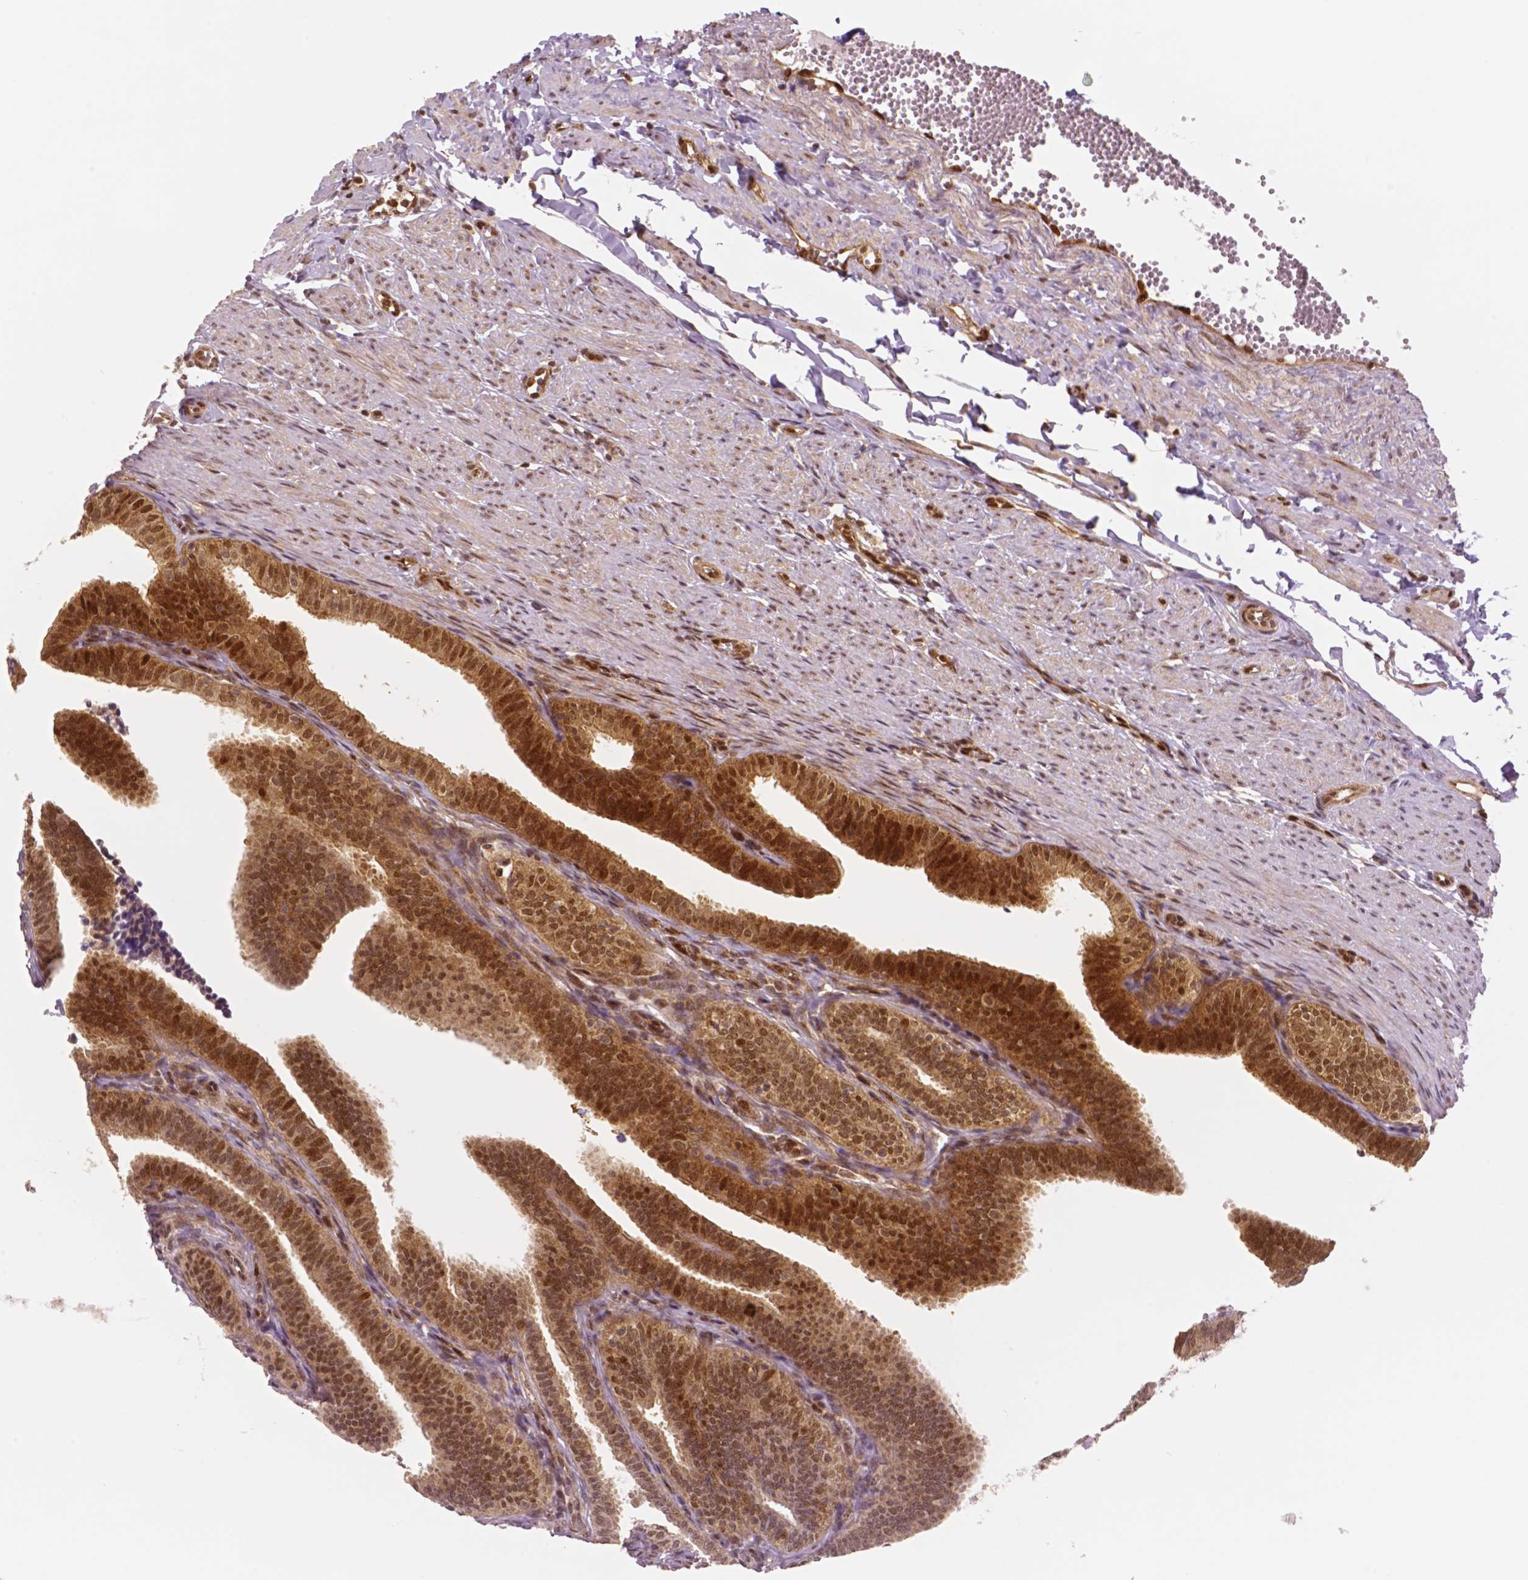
{"staining": {"intensity": "moderate", "quantity": ">75%", "location": "cytoplasmic/membranous,nuclear"}, "tissue": "fallopian tube", "cell_type": "Glandular cells", "image_type": "normal", "snomed": [{"axis": "morphology", "description": "Normal tissue, NOS"}, {"axis": "topography", "description": "Fallopian tube"}], "caption": "DAB immunohistochemical staining of benign human fallopian tube displays moderate cytoplasmic/membranous,nuclear protein positivity in about >75% of glandular cells.", "gene": "STAT3", "patient": {"sex": "female", "age": 25}}